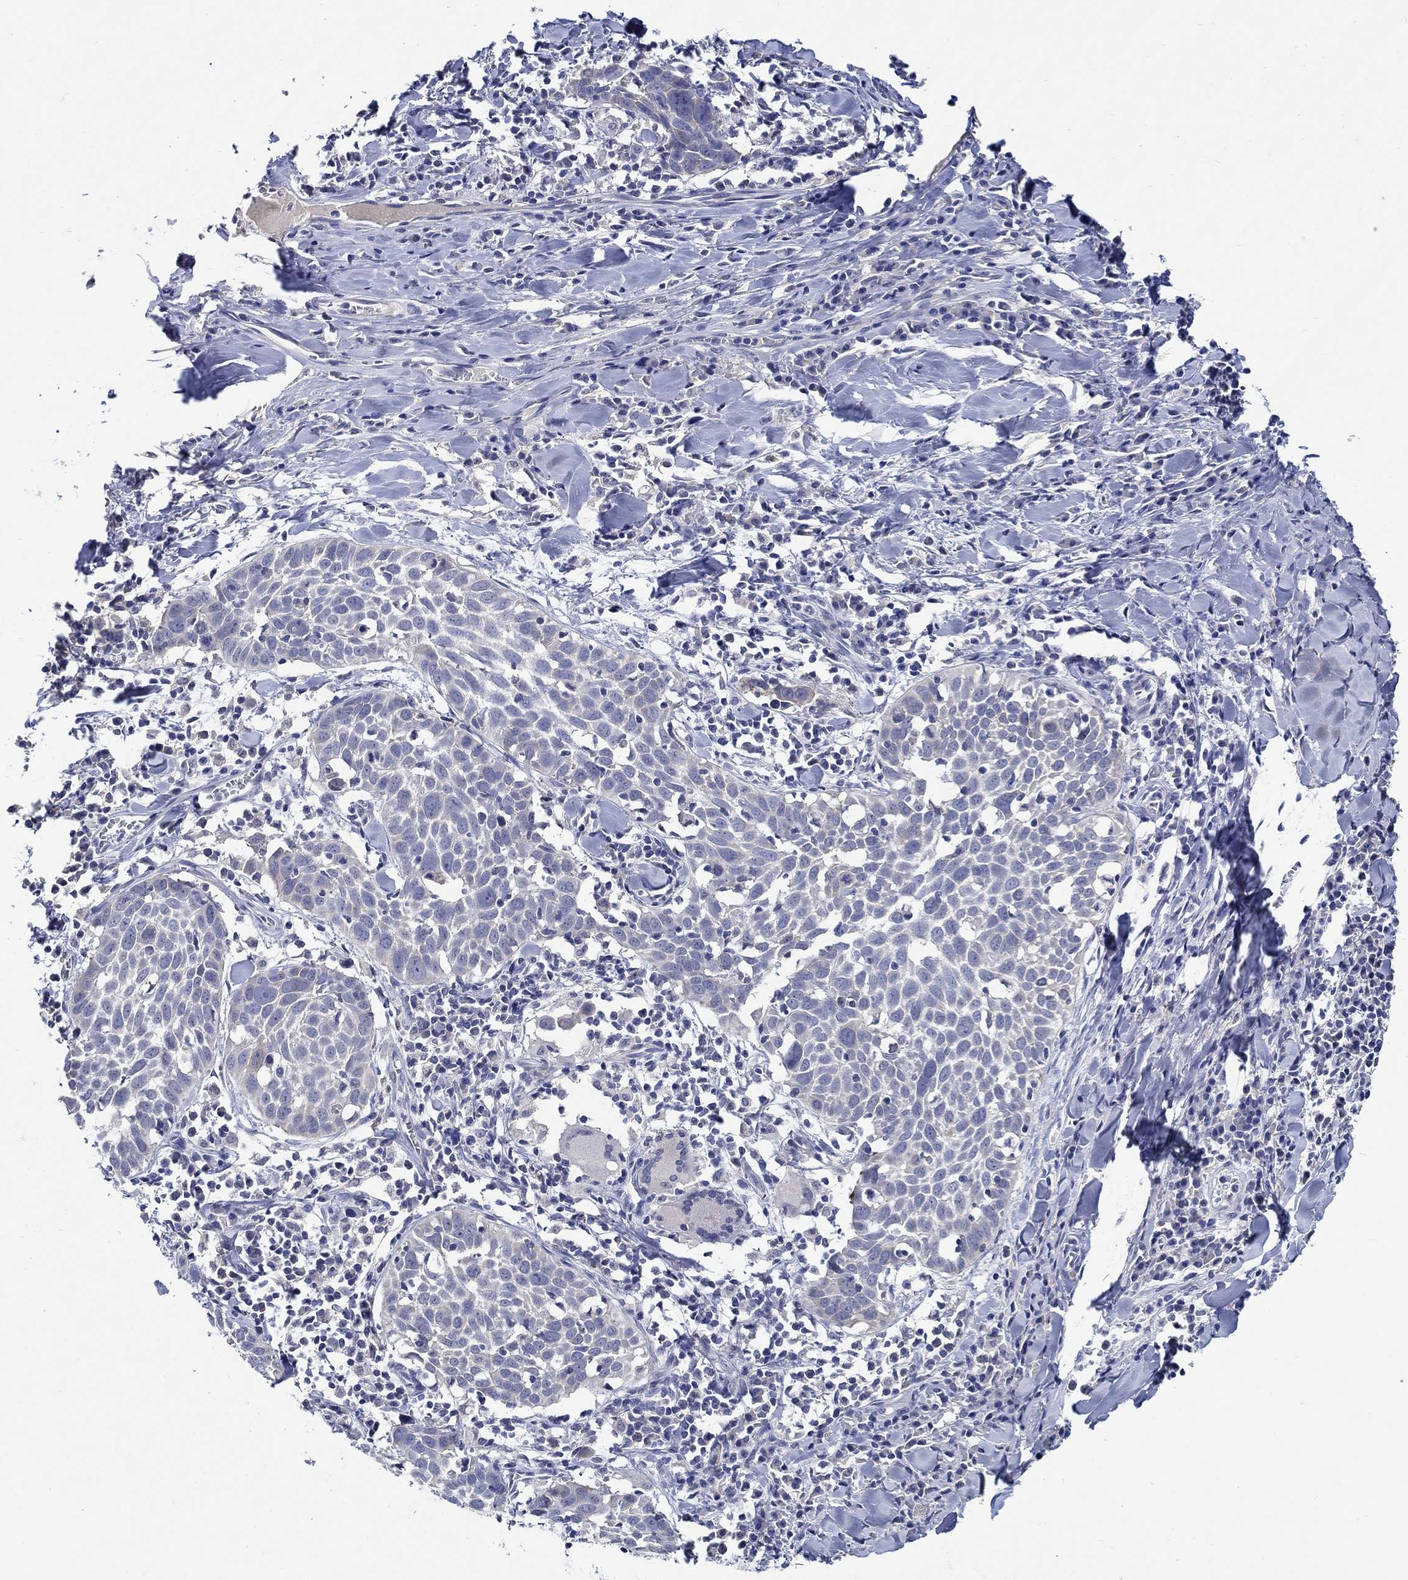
{"staining": {"intensity": "weak", "quantity": "<25%", "location": "cytoplasmic/membranous"}, "tissue": "lung cancer", "cell_type": "Tumor cells", "image_type": "cancer", "snomed": [{"axis": "morphology", "description": "Squamous cell carcinoma, NOS"}, {"axis": "topography", "description": "Lung"}], "caption": "DAB (3,3'-diaminobenzidine) immunohistochemical staining of lung cancer exhibits no significant staining in tumor cells. (DAB (3,3'-diaminobenzidine) immunohistochemistry, high magnification).", "gene": "MC2R", "patient": {"sex": "male", "age": 57}}